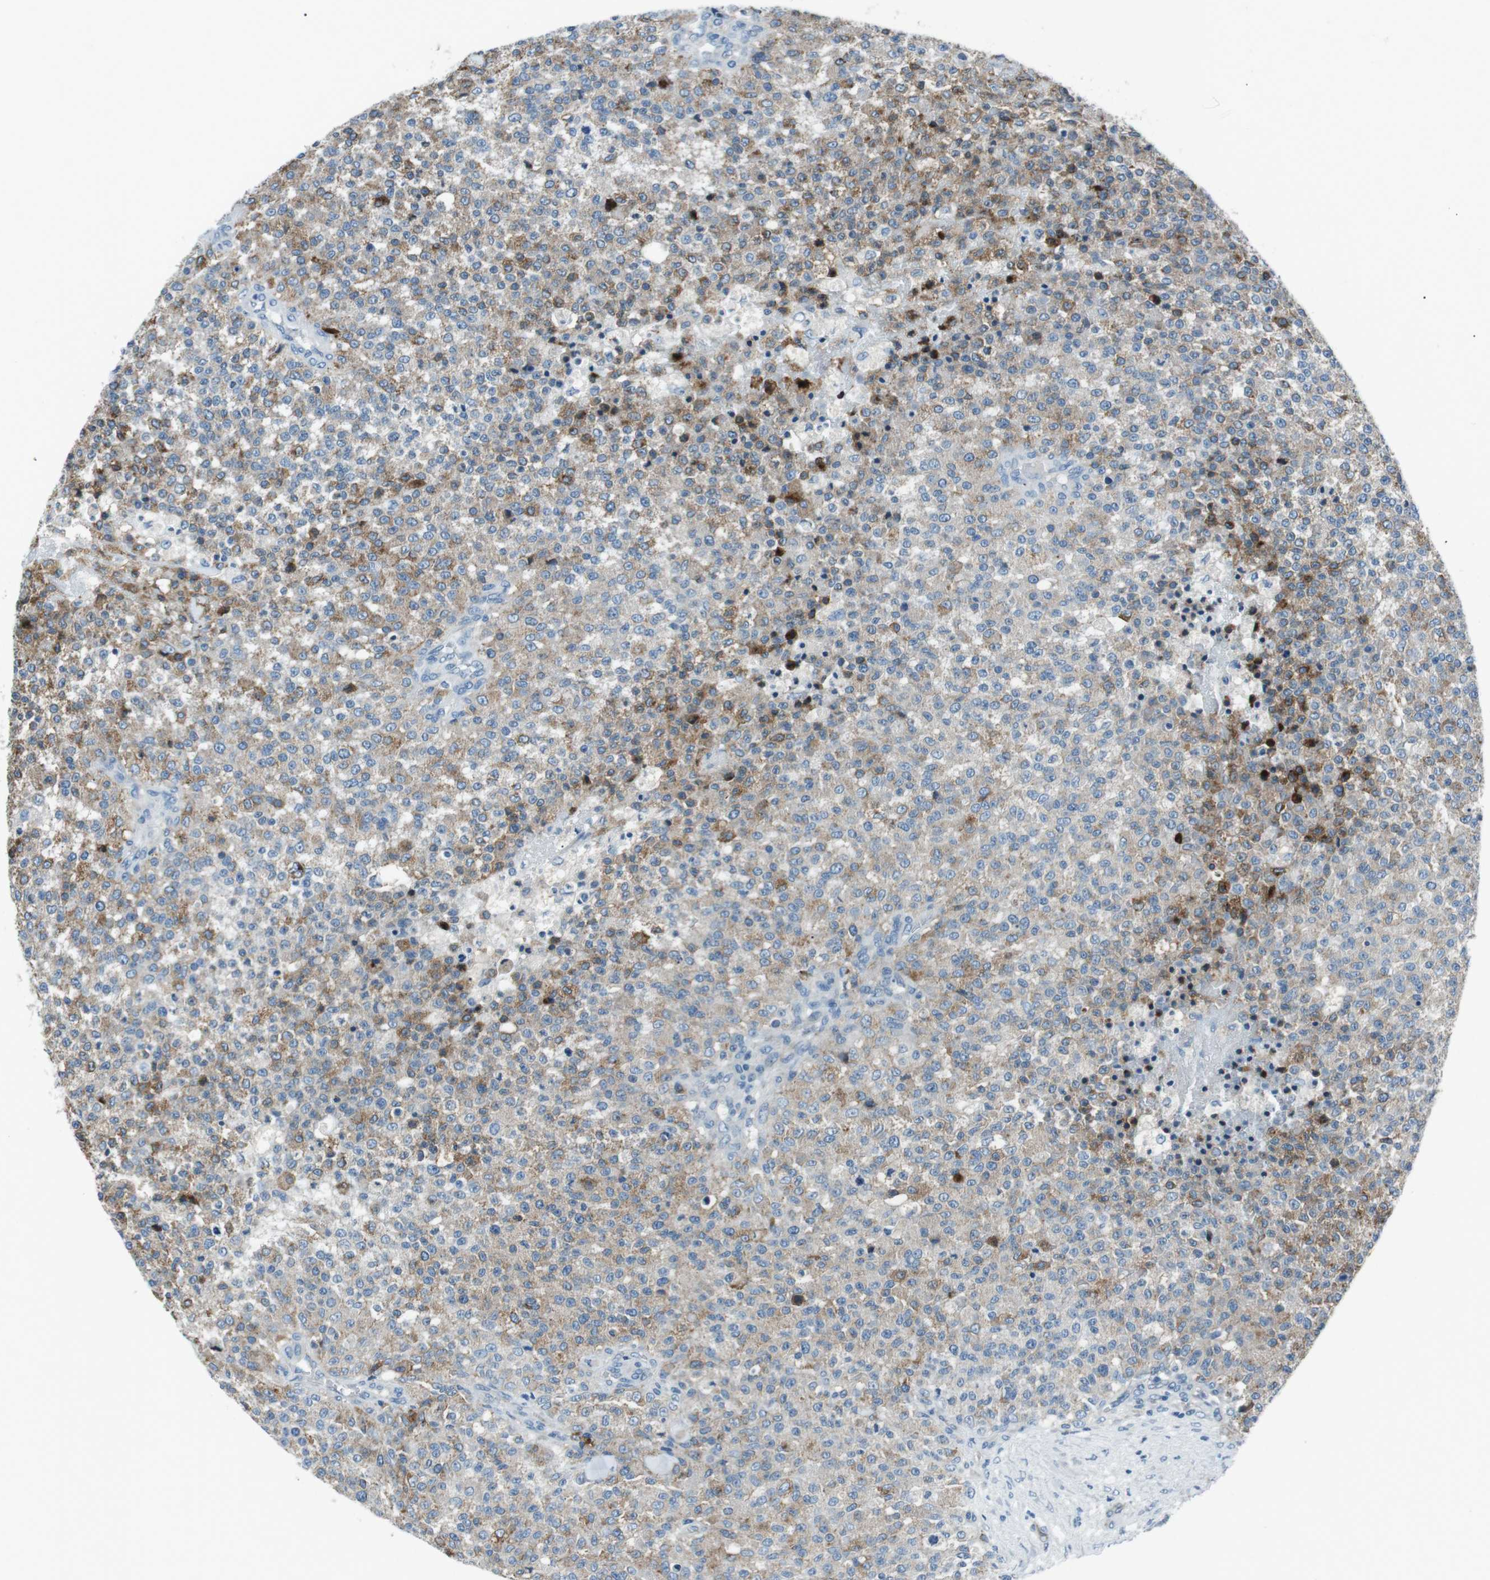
{"staining": {"intensity": "moderate", "quantity": "<25%", "location": "cytoplasmic/membranous"}, "tissue": "testis cancer", "cell_type": "Tumor cells", "image_type": "cancer", "snomed": [{"axis": "morphology", "description": "Seminoma, NOS"}, {"axis": "topography", "description": "Testis"}], "caption": "Protein staining reveals moderate cytoplasmic/membranous expression in about <25% of tumor cells in testis cancer.", "gene": "CSF2RA", "patient": {"sex": "male", "age": 59}}